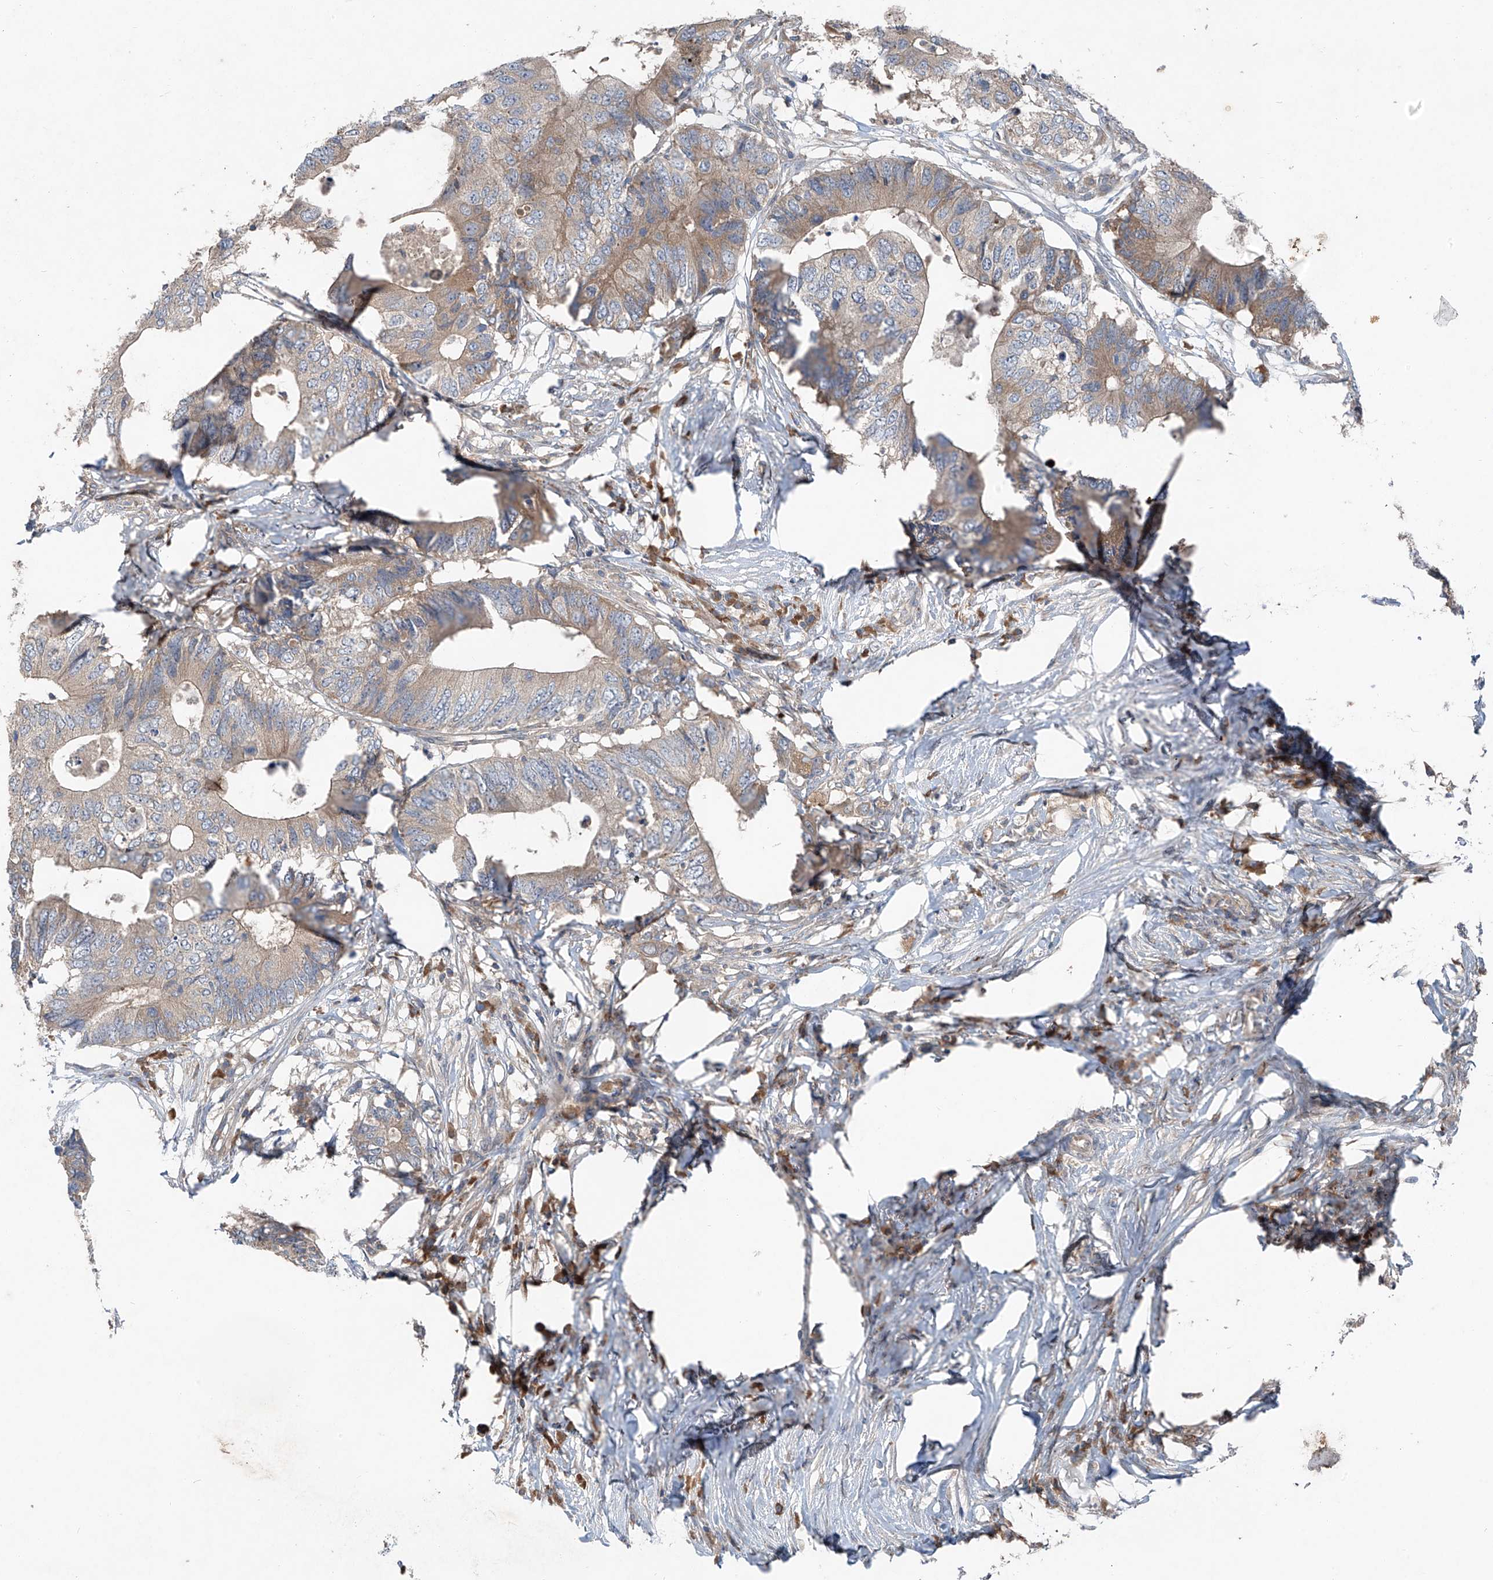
{"staining": {"intensity": "weak", "quantity": "25%-75%", "location": "cytoplasmic/membranous"}, "tissue": "colorectal cancer", "cell_type": "Tumor cells", "image_type": "cancer", "snomed": [{"axis": "morphology", "description": "Adenocarcinoma, NOS"}, {"axis": "topography", "description": "Colon"}], "caption": "Immunohistochemistry (IHC) of human adenocarcinoma (colorectal) exhibits low levels of weak cytoplasmic/membranous positivity in approximately 25%-75% of tumor cells.", "gene": "FOXRED2", "patient": {"sex": "male", "age": 71}}